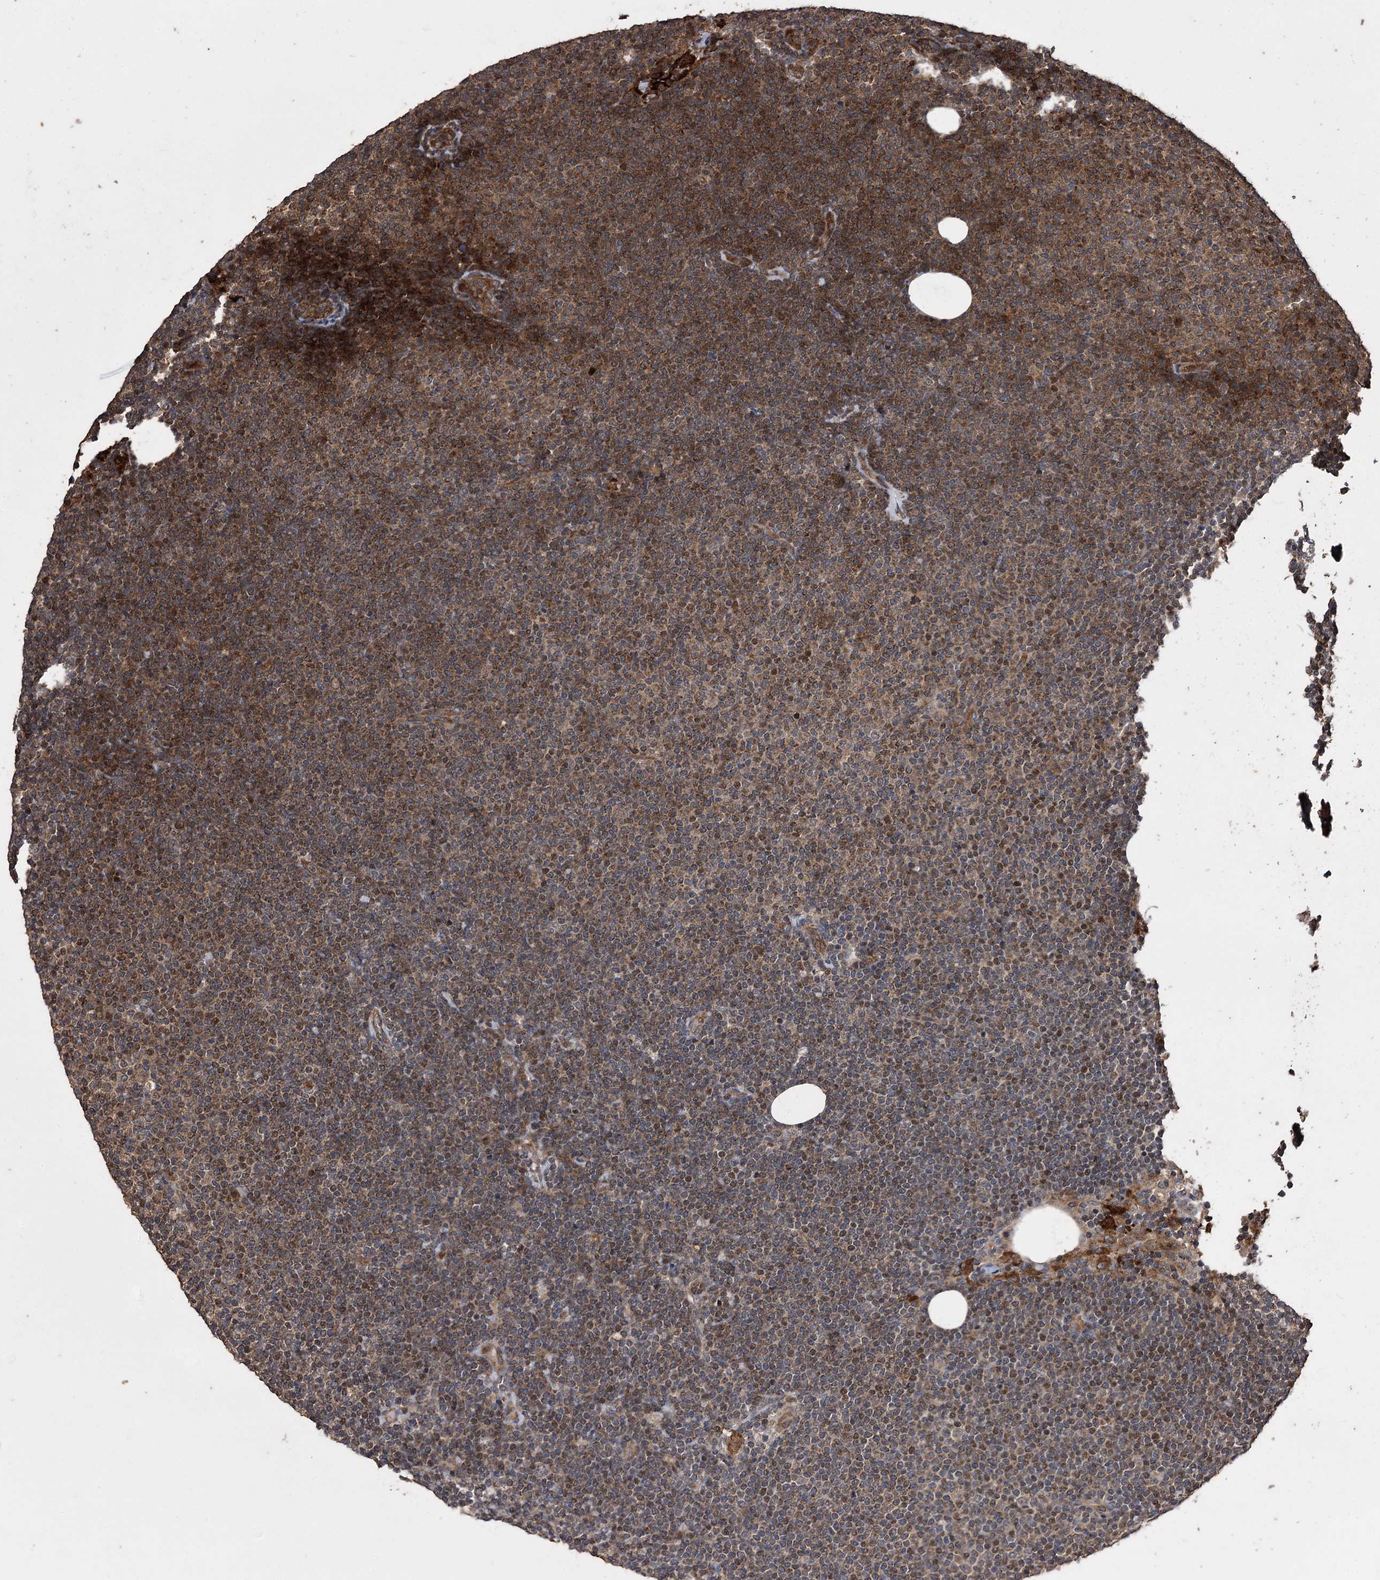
{"staining": {"intensity": "strong", "quantity": ">75%", "location": "cytoplasmic/membranous"}, "tissue": "lymphoma", "cell_type": "Tumor cells", "image_type": "cancer", "snomed": [{"axis": "morphology", "description": "Malignant lymphoma, non-Hodgkin's type, Low grade"}, {"axis": "topography", "description": "Lymph node"}], "caption": "There is high levels of strong cytoplasmic/membranous expression in tumor cells of malignant lymphoma, non-Hodgkin's type (low-grade), as demonstrated by immunohistochemical staining (brown color).", "gene": "RASSF3", "patient": {"sex": "female", "age": 53}}